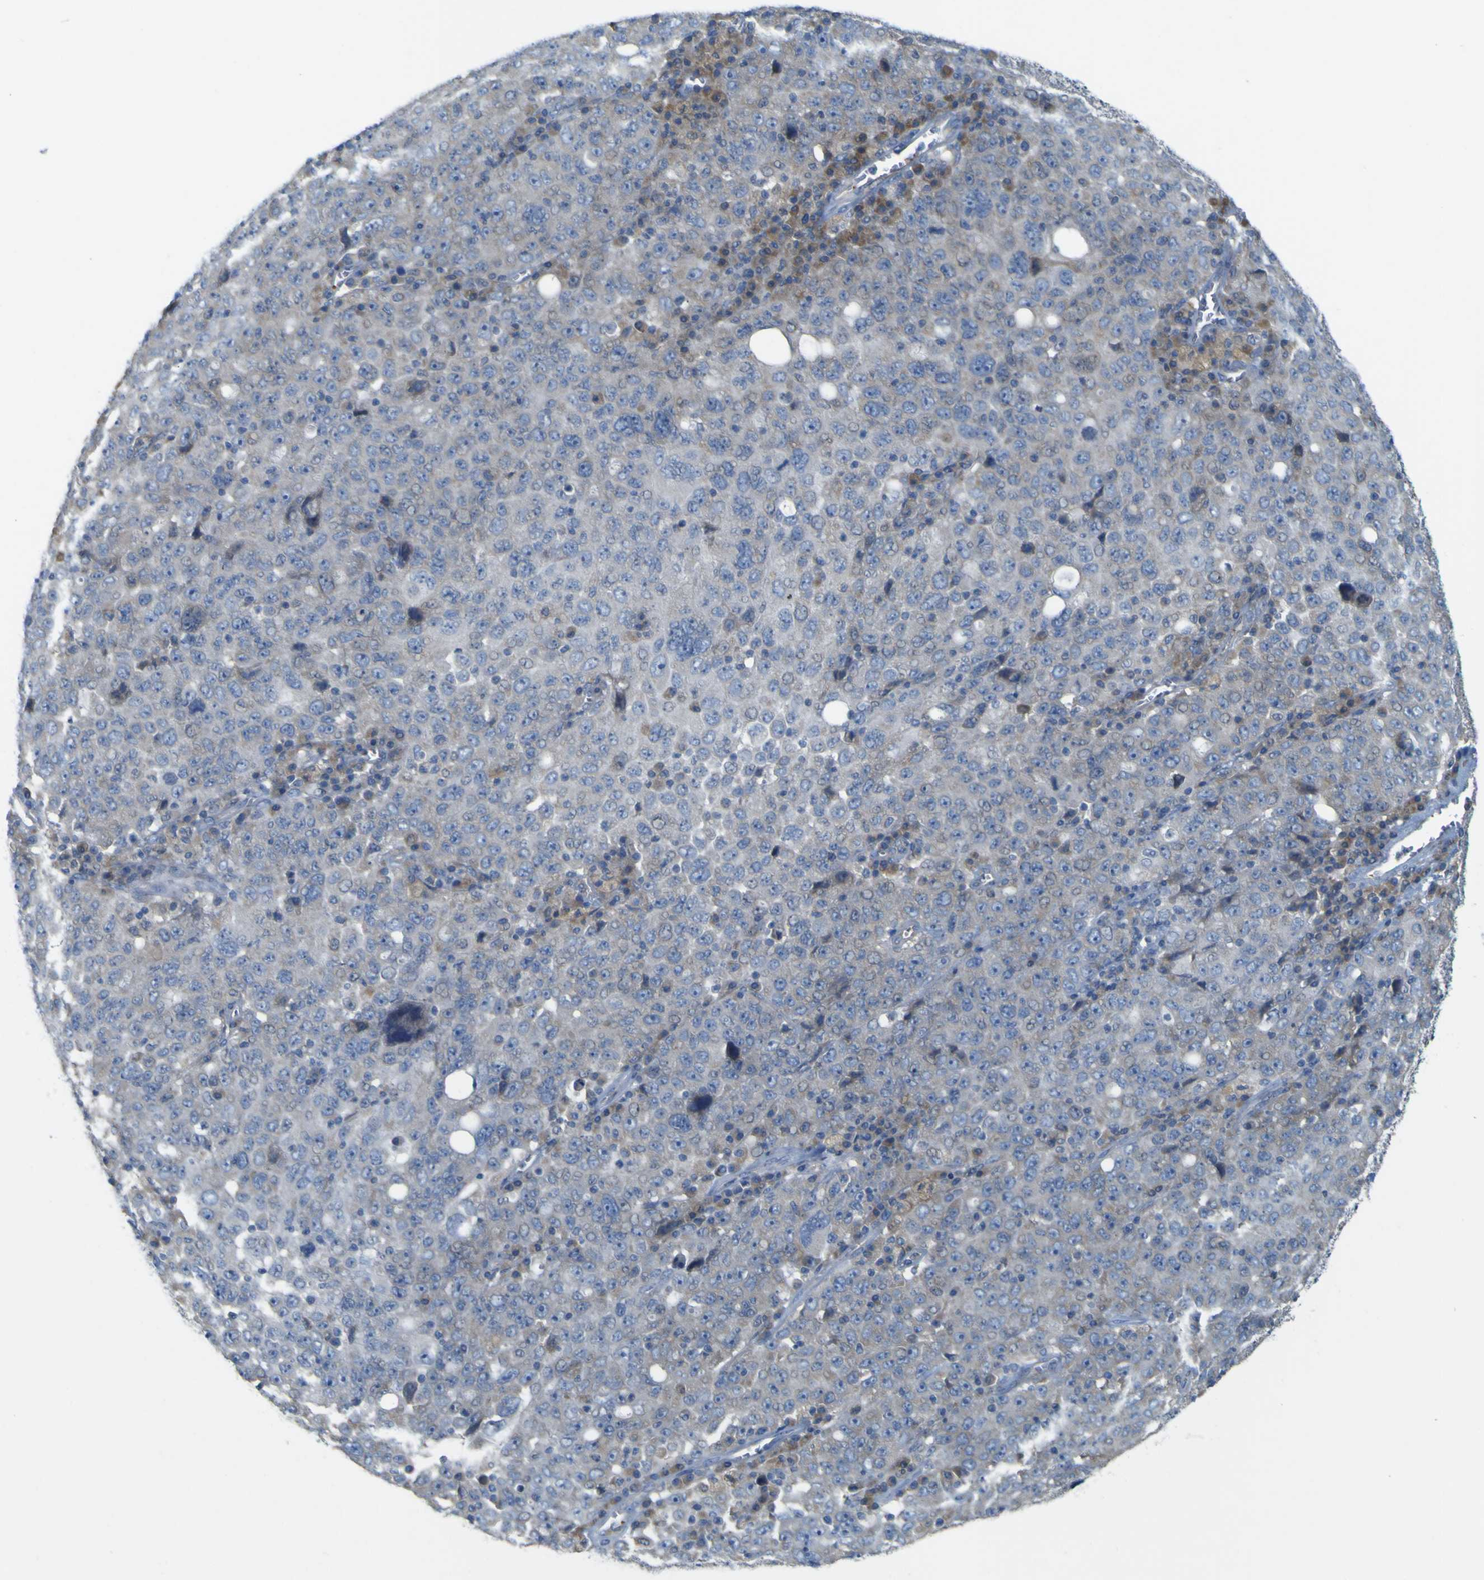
{"staining": {"intensity": "negative", "quantity": "none", "location": "none"}, "tissue": "ovarian cancer", "cell_type": "Tumor cells", "image_type": "cancer", "snomed": [{"axis": "morphology", "description": "Carcinoma, endometroid"}, {"axis": "topography", "description": "Ovary"}], "caption": "Photomicrograph shows no significant protein expression in tumor cells of ovarian endometroid carcinoma.", "gene": "MYEOV", "patient": {"sex": "female", "age": 62}}